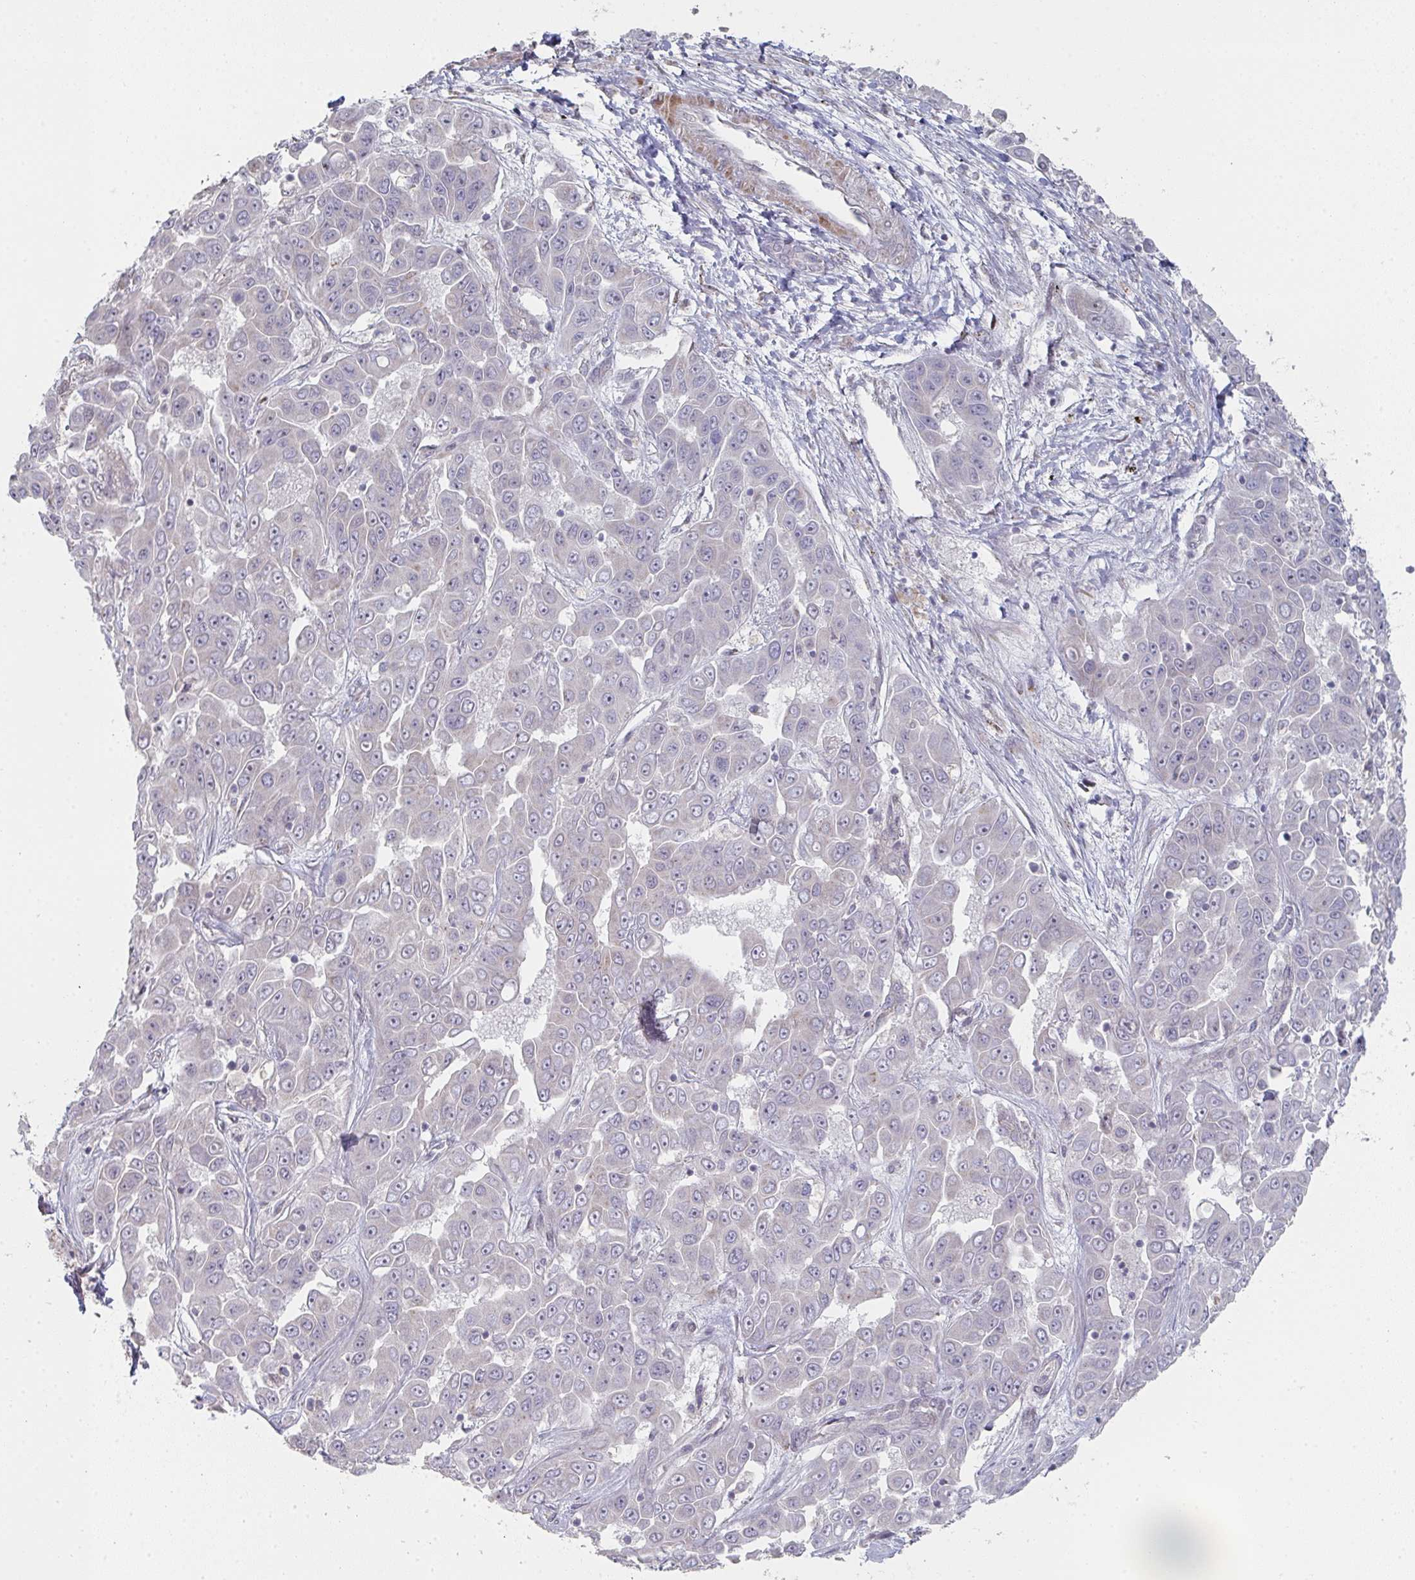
{"staining": {"intensity": "negative", "quantity": "none", "location": "none"}, "tissue": "liver cancer", "cell_type": "Tumor cells", "image_type": "cancer", "snomed": [{"axis": "morphology", "description": "Cholangiocarcinoma"}, {"axis": "topography", "description": "Liver"}], "caption": "DAB (3,3'-diaminobenzidine) immunohistochemical staining of human liver cancer (cholangiocarcinoma) displays no significant expression in tumor cells.", "gene": "ZNF526", "patient": {"sex": "female", "age": 52}}